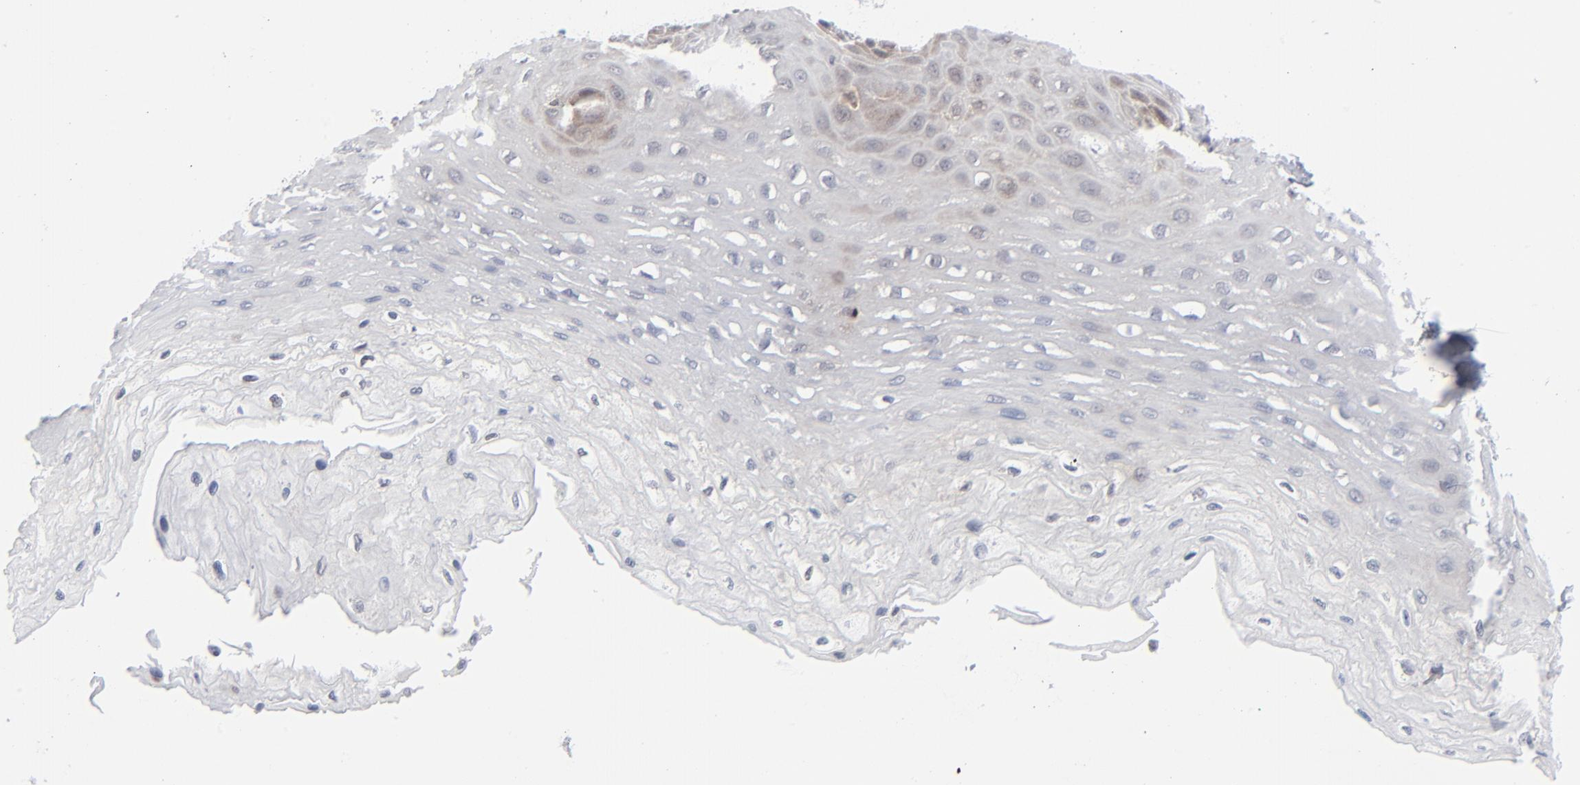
{"staining": {"intensity": "weak", "quantity": "<25%", "location": "cytoplasmic/membranous"}, "tissue": "esophagus", "cell_type": "Squamous epithelial cells", "image_type": "normal", "snomed": [{"axis": "morphology", "description": "Normal tissue, NOS"}, {"axis": "topography", "description": "Esophagus"}], "caption": "A high-resolution photomicrograph shows immunohistochemistry (IHC) staining of benign esophagus, which demonstrates no significant staining in squamous epithelial cells.", "gene": "RPS6KB1", "patient": {"sex": "female", "age": 72}}